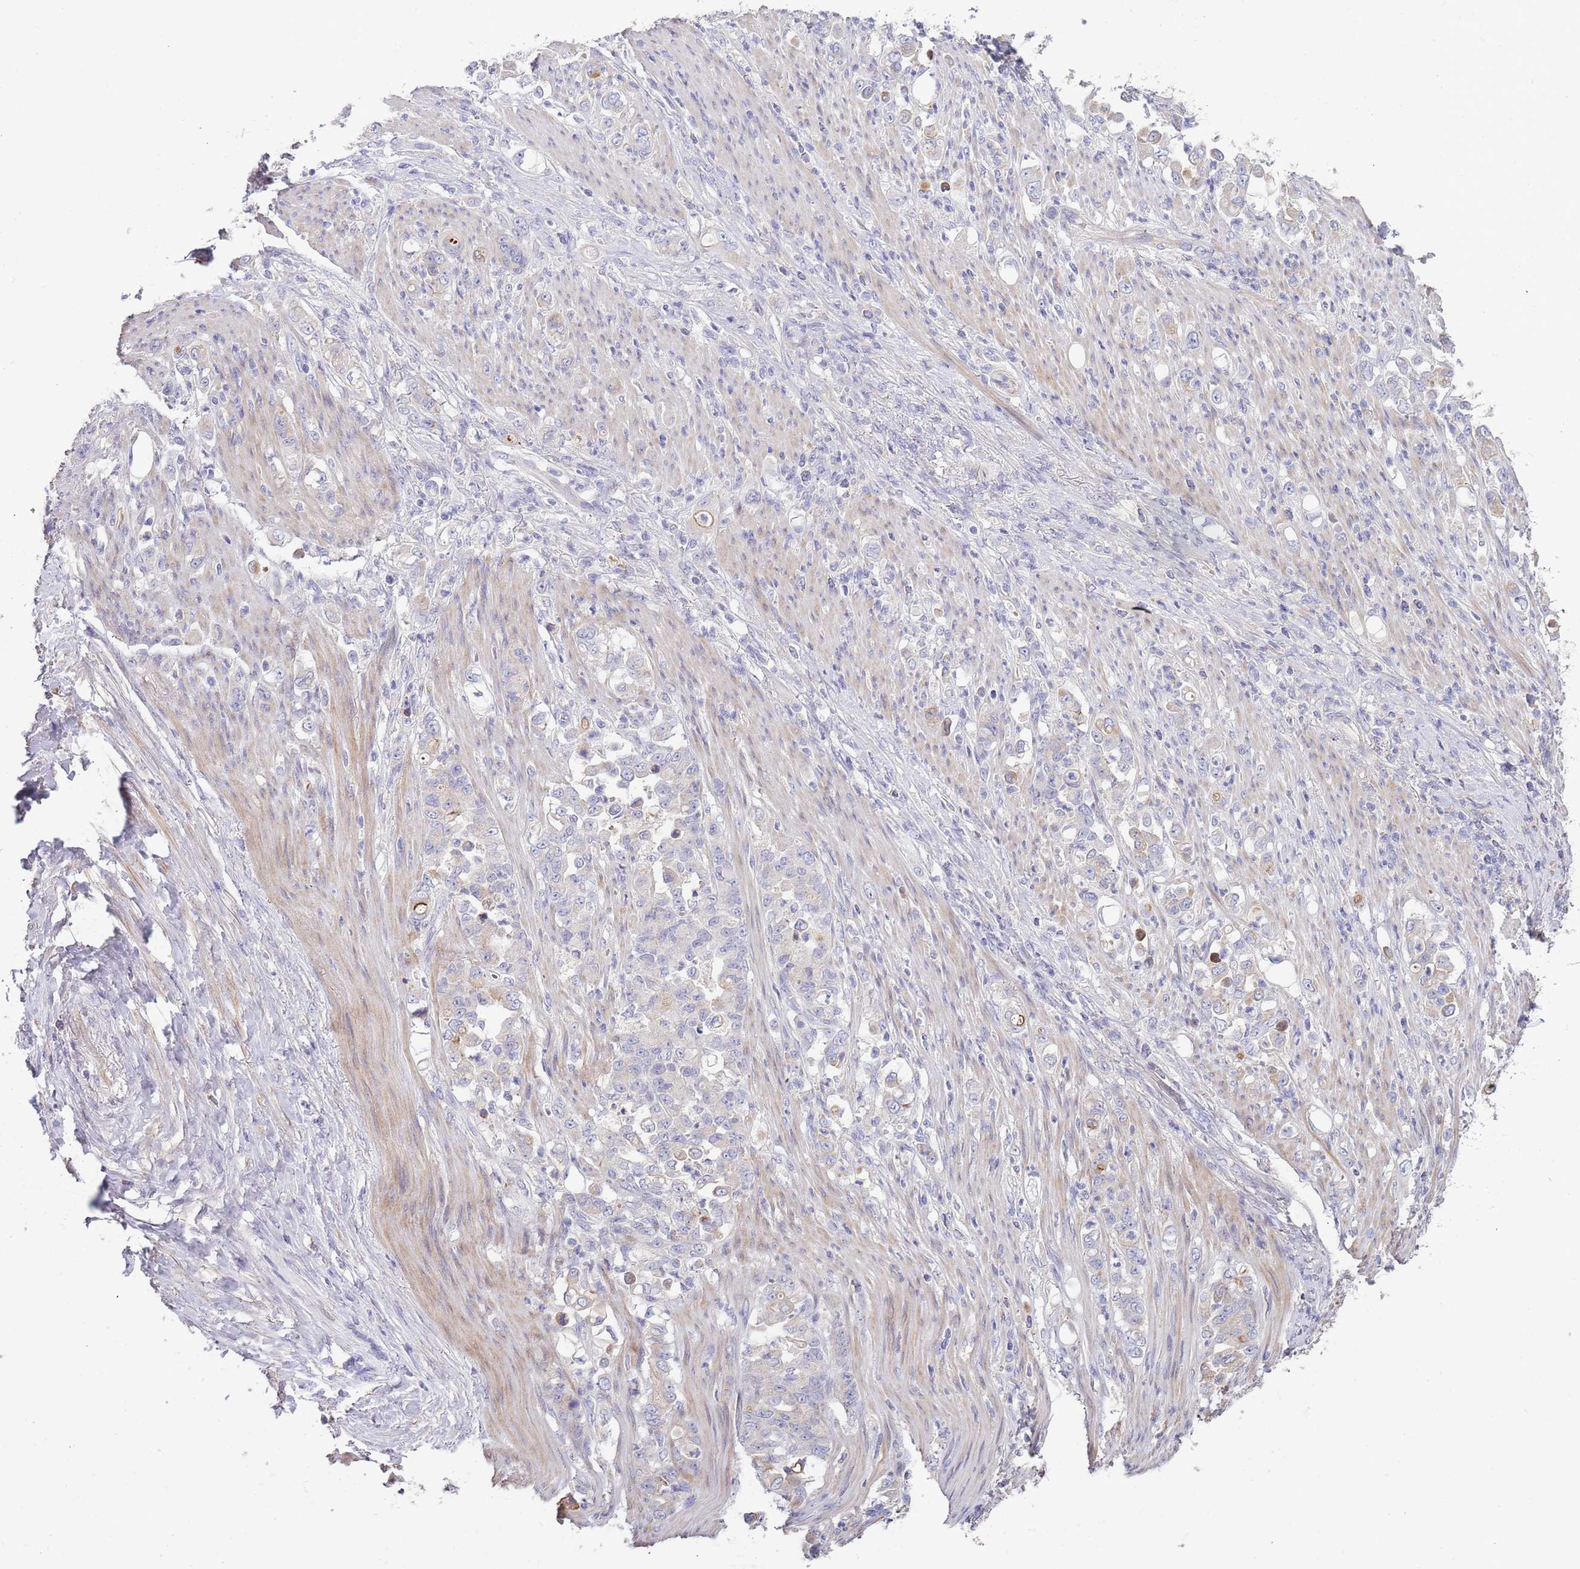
{"staining": {"intensity": "negative", "quantity": "none", "location": "none"}, "tissue": "stomach cancer", "cell_type": "Tumor cells", "image_type": "cancer", "snomed": [{"axis": "morphology", "description": "Normal tissue, NOS"}, {"axis": "morphology", "description": "Adenocarcinoma, NOS"}, {"axis": "topography", "description": "Stomach"}], "caption": "This is a histopathology image of immunohistochemistry (IHC) staining of adenocarcinoma (stomach), which shows no expression in tumor cells.", "gene": "SUSD1", "patient": {"sex": "female", "age": 79}}